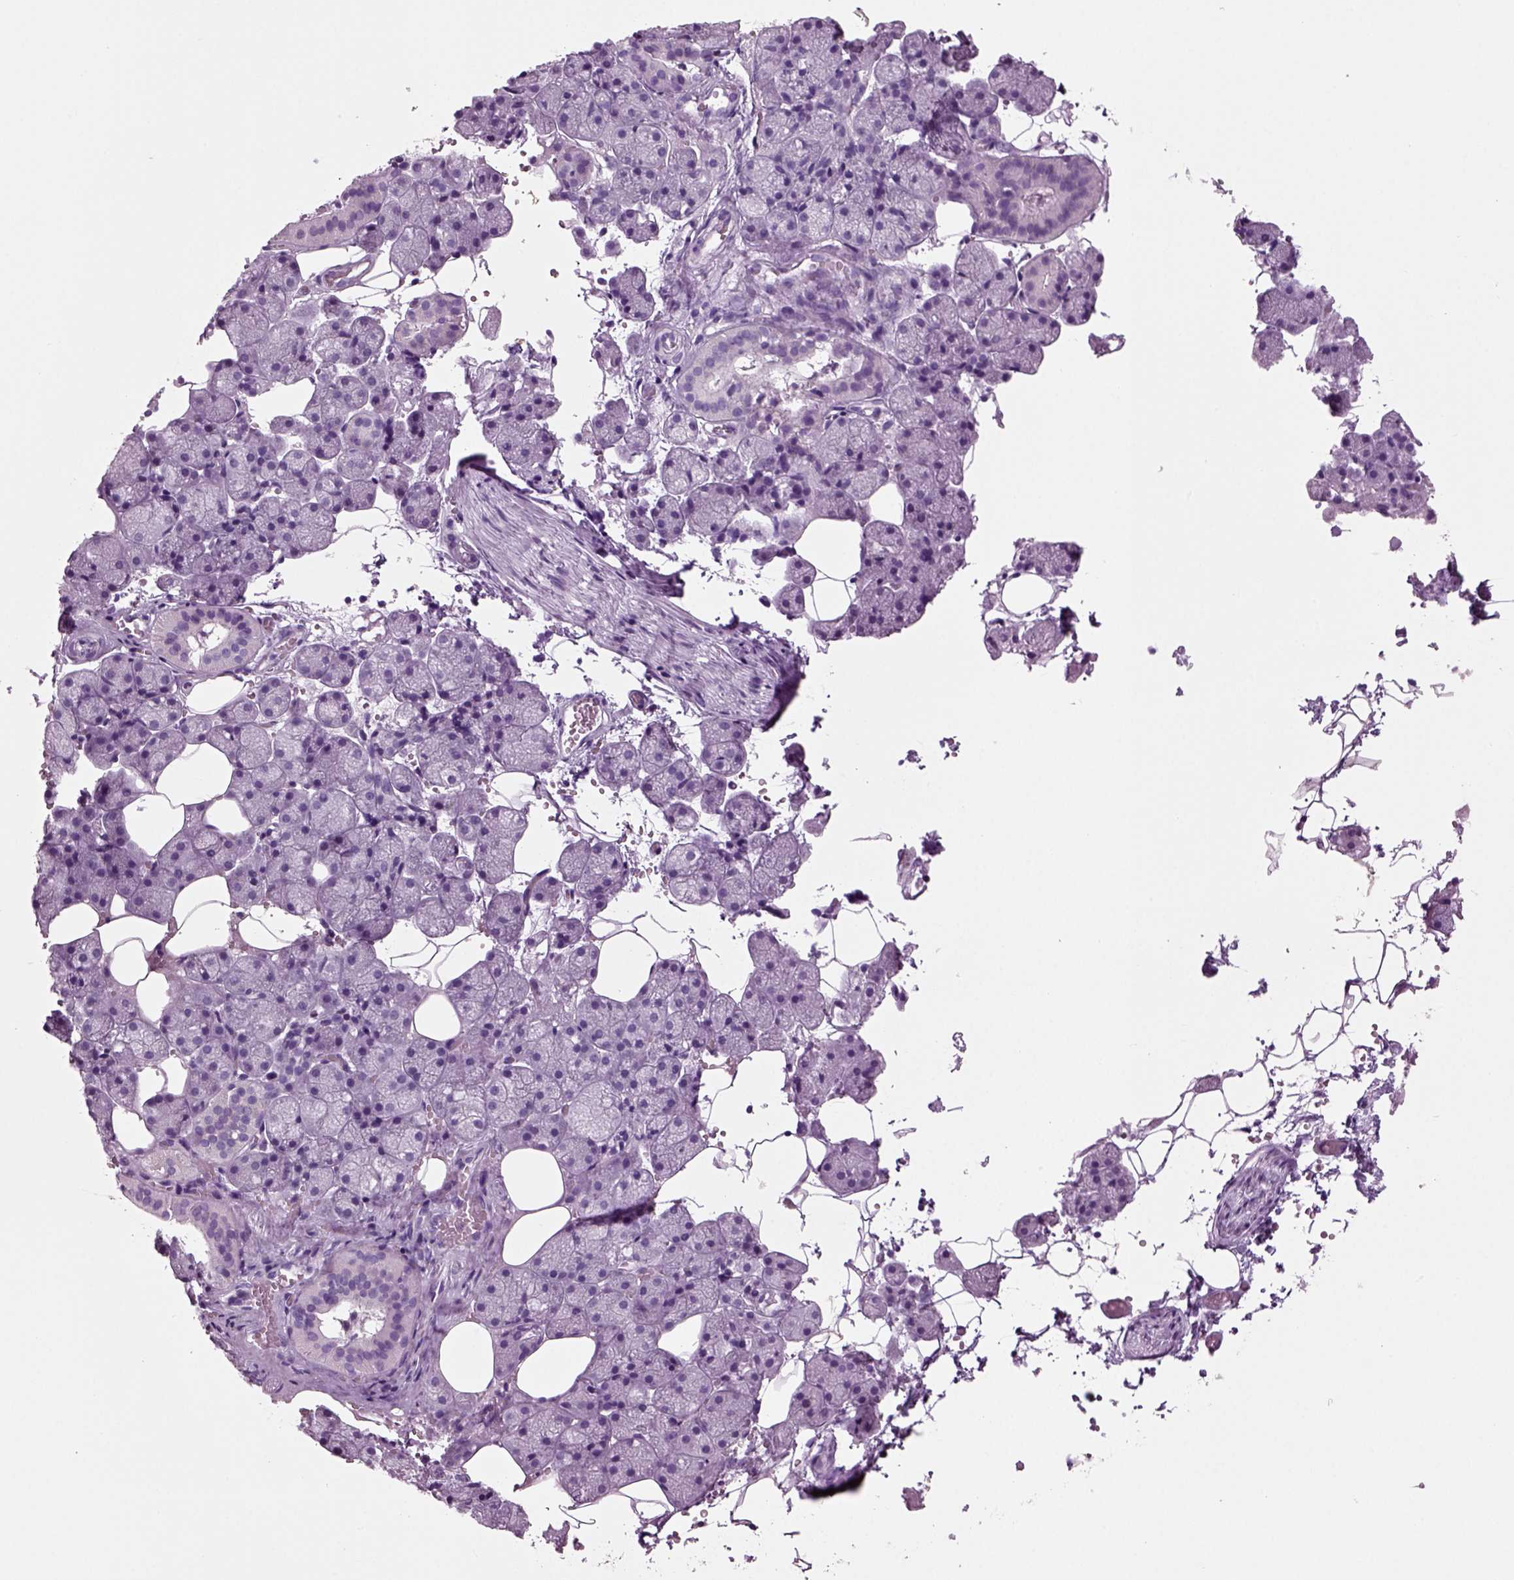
{"staining": {"intensity": "negative", "quantity": "none", "location": "none"}, "tissue": "salivary gland", "cell_type": "Glandular cells", "image_type": "normal", "snomed": [{"axis": "morphology", "description": "Normal tissue, NOS"}, {"axis": "topography", "description": "Salivary gland"}], "caption": "This is an IHC micrograph of benign human salivary gland. There is no expression in glandular cells.", "gene": "CRABP1", "patient": {"sex": "male", "age": 38}}